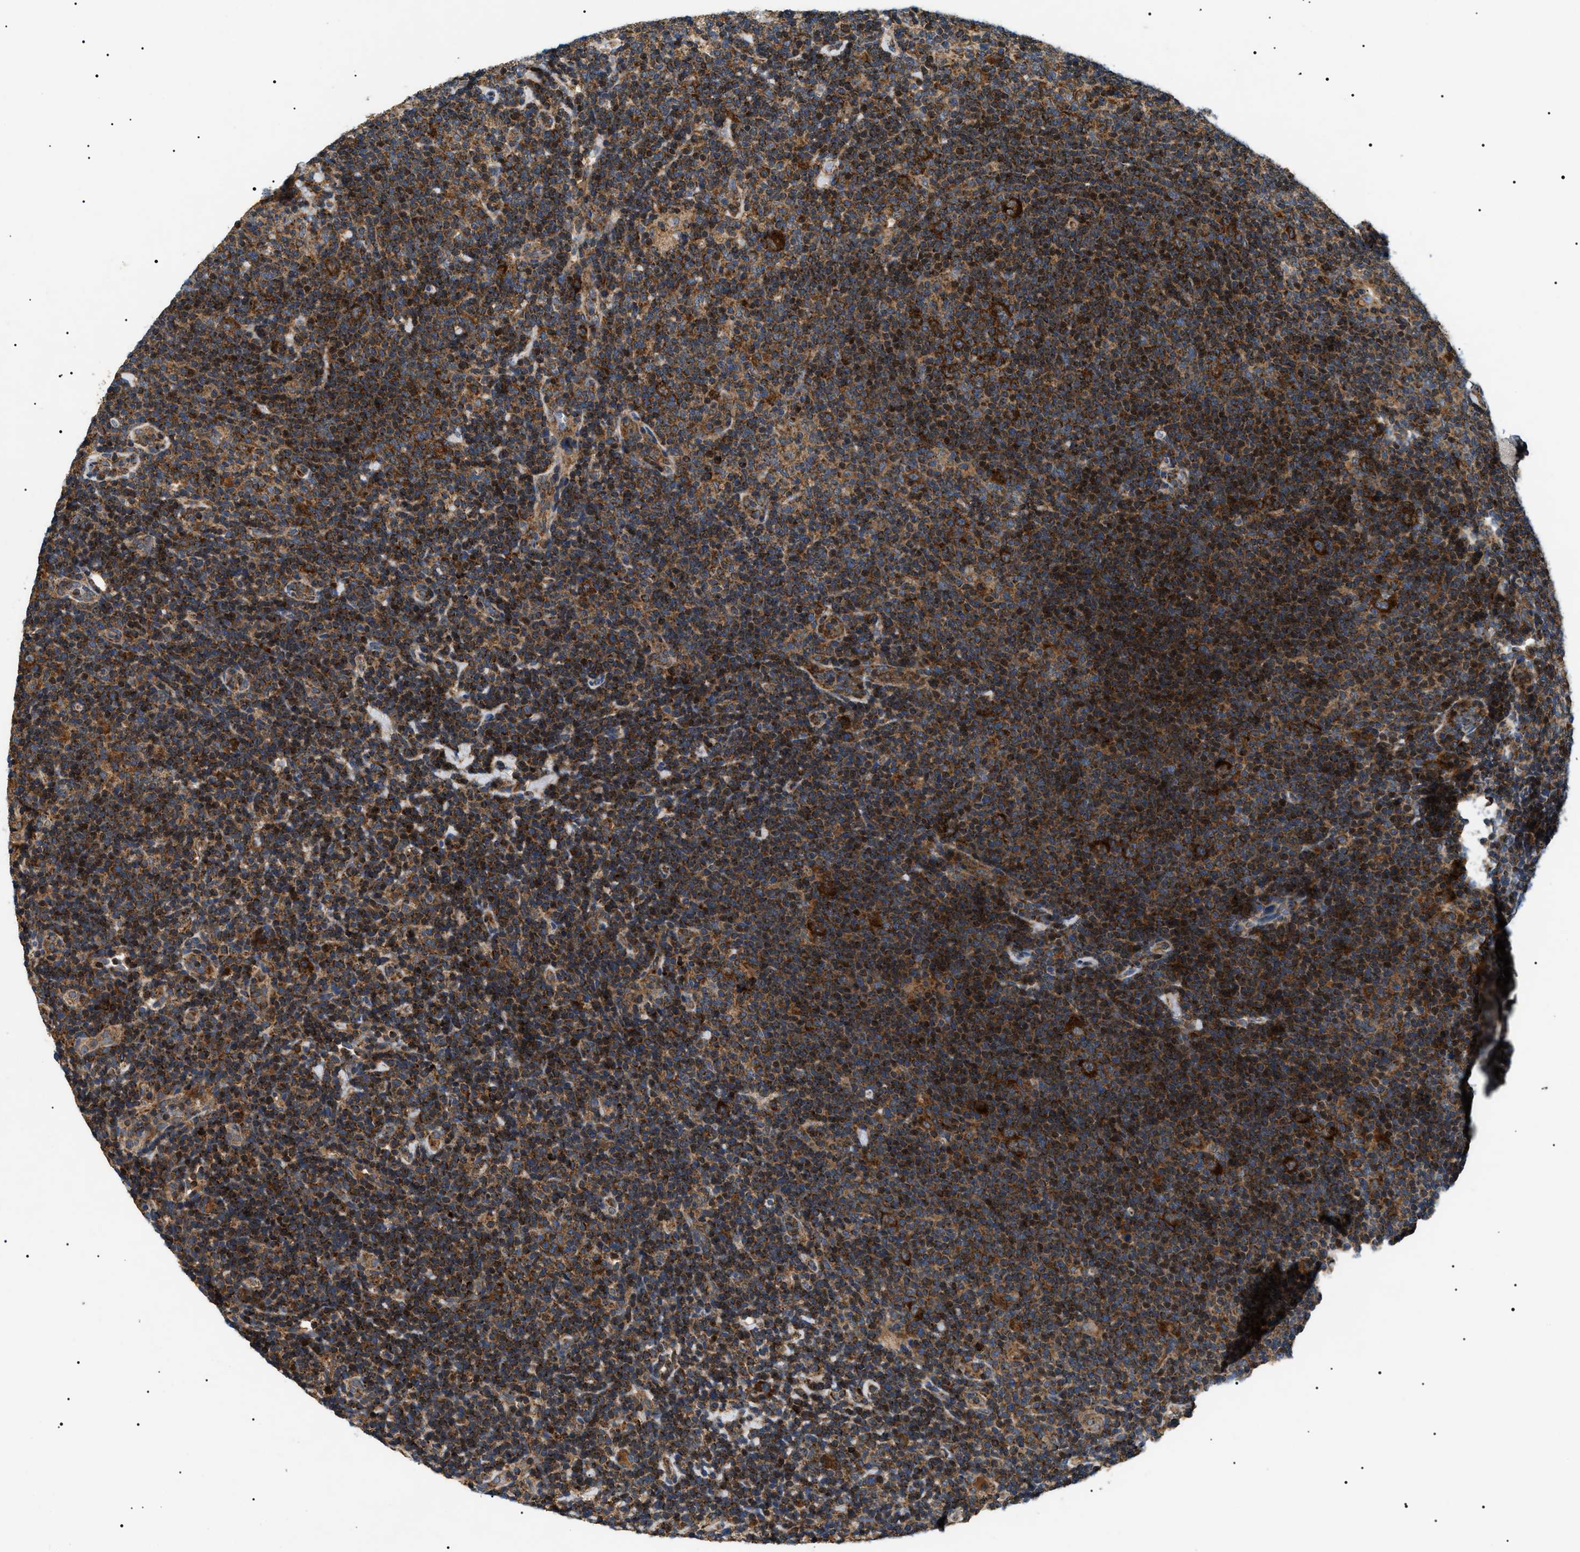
{"staining": {"intensity": "strong", "quantity": ">75%", "location": "cytoplasmic/membranous"}, "tissue": "lymphoma", "cell_type": "Tumor cells", "image_type": "cancer", "snomed": [{"axis": "morphology", "description": "Hodgkin's disease, NOS"}, {"axis": "topography", "description": "Lymph node"}], "caption": "A micrograph showing strong cytoplasmic/membranous expression in approximately >75% of tumor cells in lymphoma, as visualized by brown immunohistochemical staining.", "gene": "OXSM", "patient": {"sex": "female", "age": 57}}